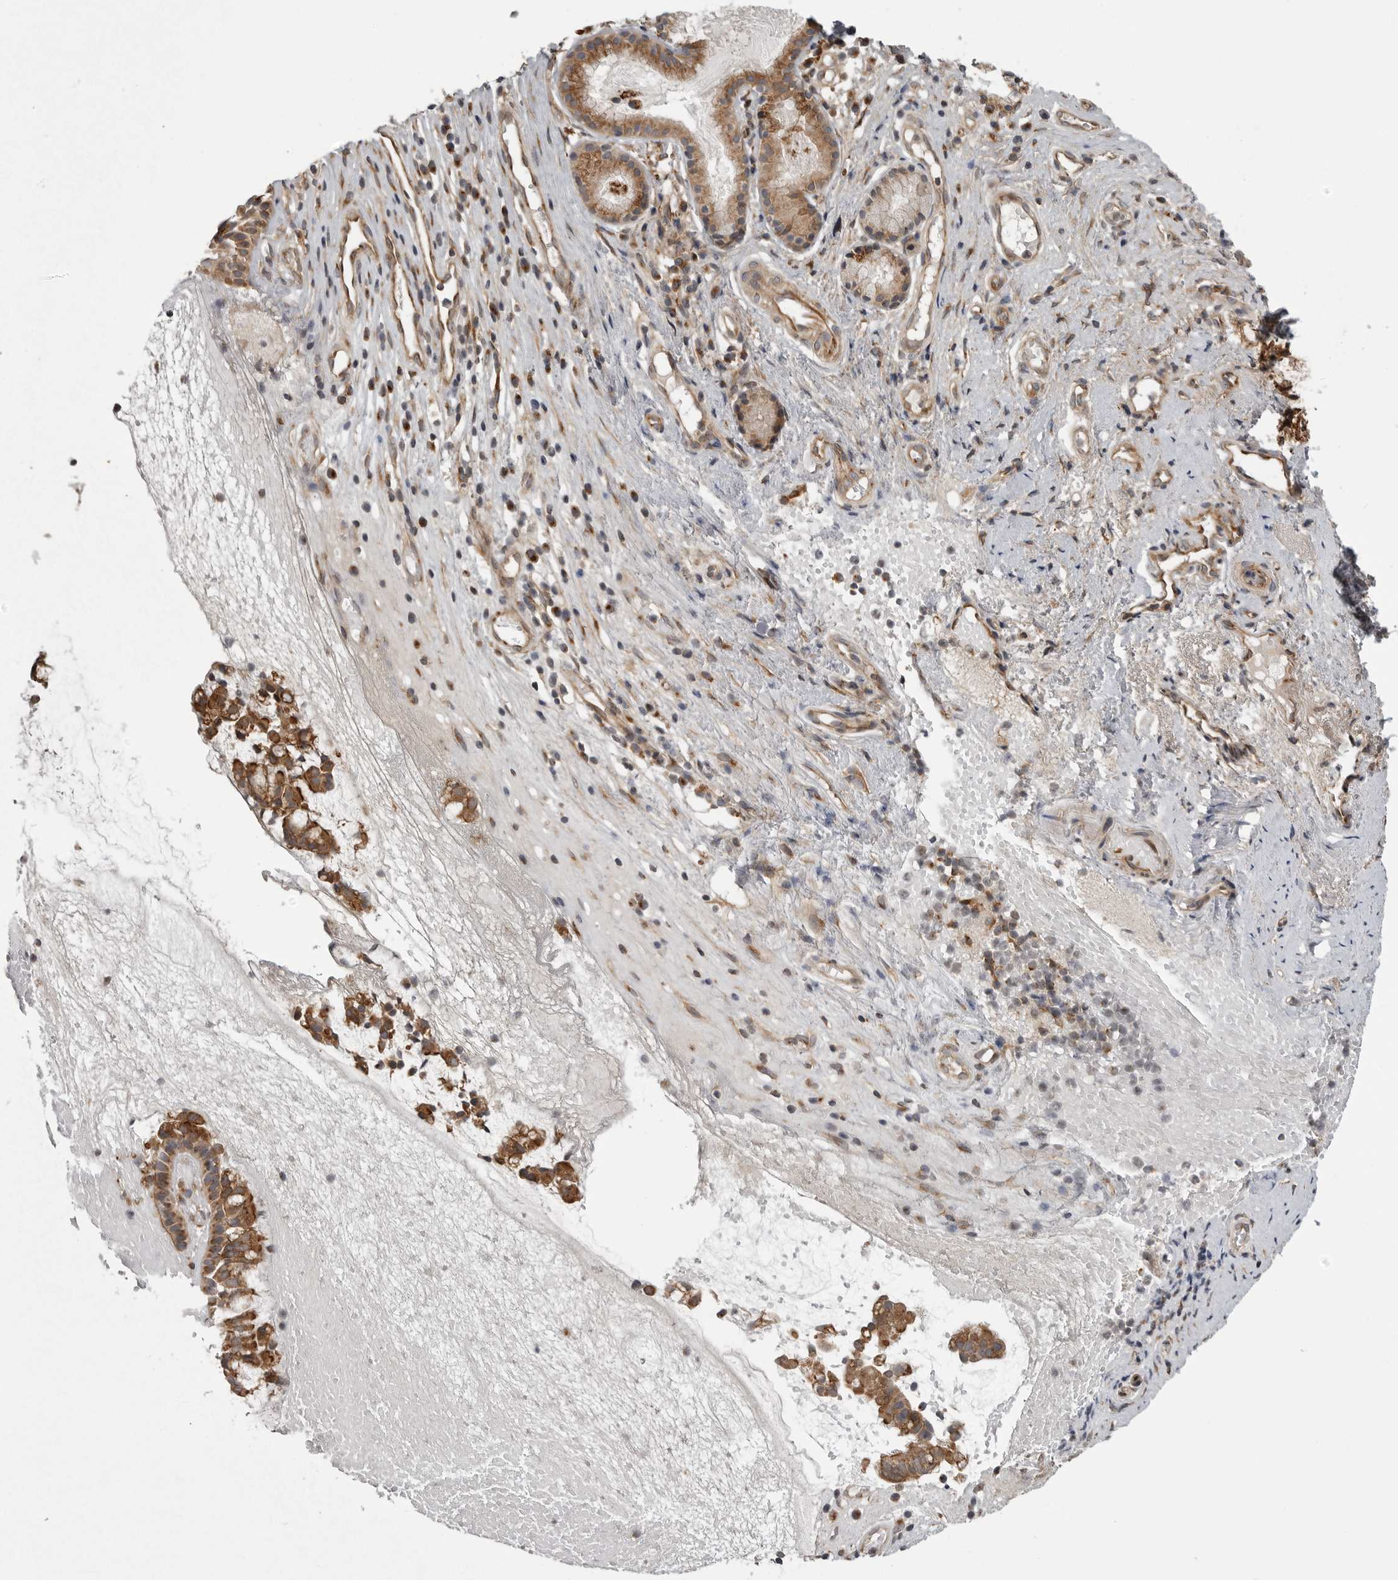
{"staining": {"intensity": "moderate", "quantity": ">75%", "location": "cytoplasmic/membranous"}, "tissue": "nasopharynx", "cell_type": "Respiratory epithelial cells", "image_type": "normal", "snomed": [{"axis": "morphology", "description": "Normal tissue, NOS"}, {"axis": "topography", "description": "Nasopharynx"}], "caption": "Nasopharynx stained with immunohistochemistry (IHC) demonstrates moderate cytoplasmic/membranous staining in about >75% of respiratory epithelial cells. (DAB (3,3'-diaminobenzidine) IHC, brown staining for protein, blue staining for nuclei).", "gene": "LRRC45", "patient": {"sex": "female", "age": 39}}